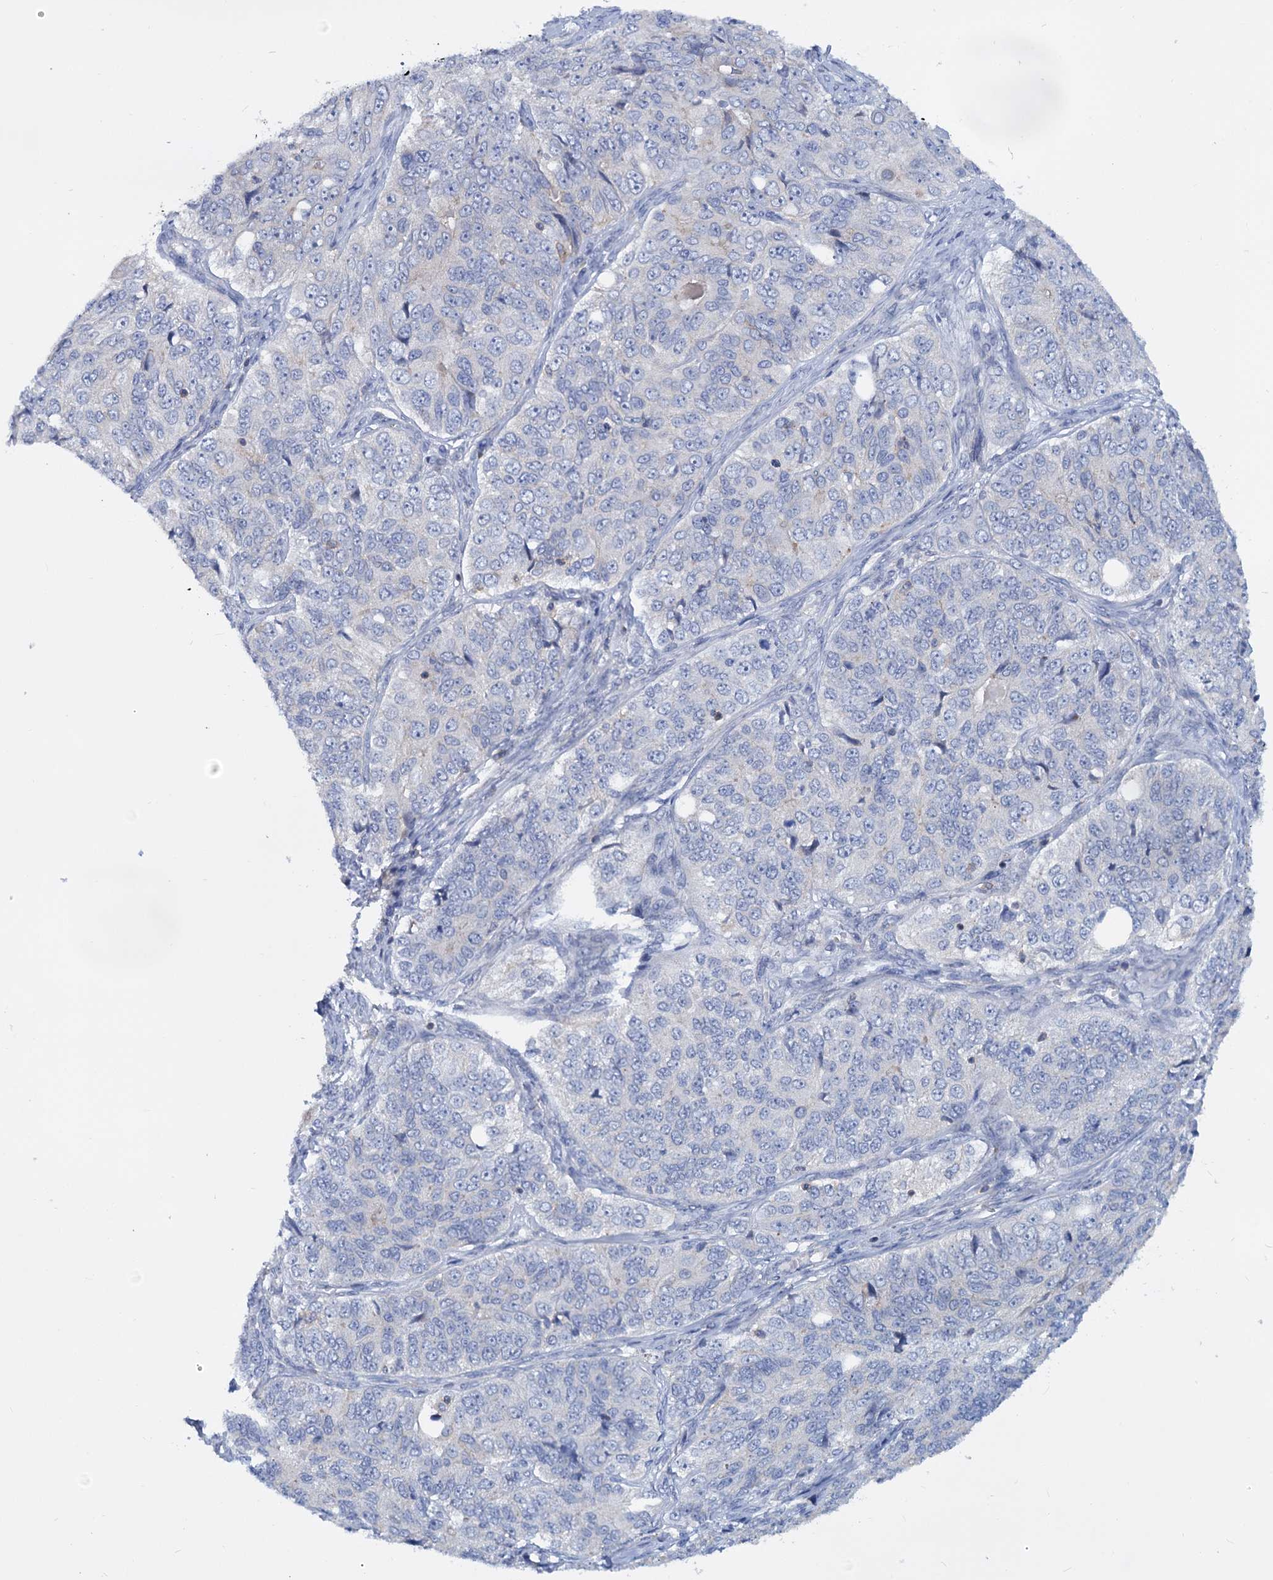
{"staining": {"intensity": "negative", "quantity": "none", "location": "none"}, "tissue": "ovarian cancer", "cell_type": "Tumor cells", "image_type": "cancer", "snomed": [{"axis": "morphology", "description": "Carcinoma, endometroid"}, {"axis": "topography", "description": "Ovary"}], "caption": "The micrograph shows no significant staining in tumor cells of ovarian cancer (endometroid carcinoma).", "gene": "LRCH4", "patient": {"sex": "female", "age": 51}}